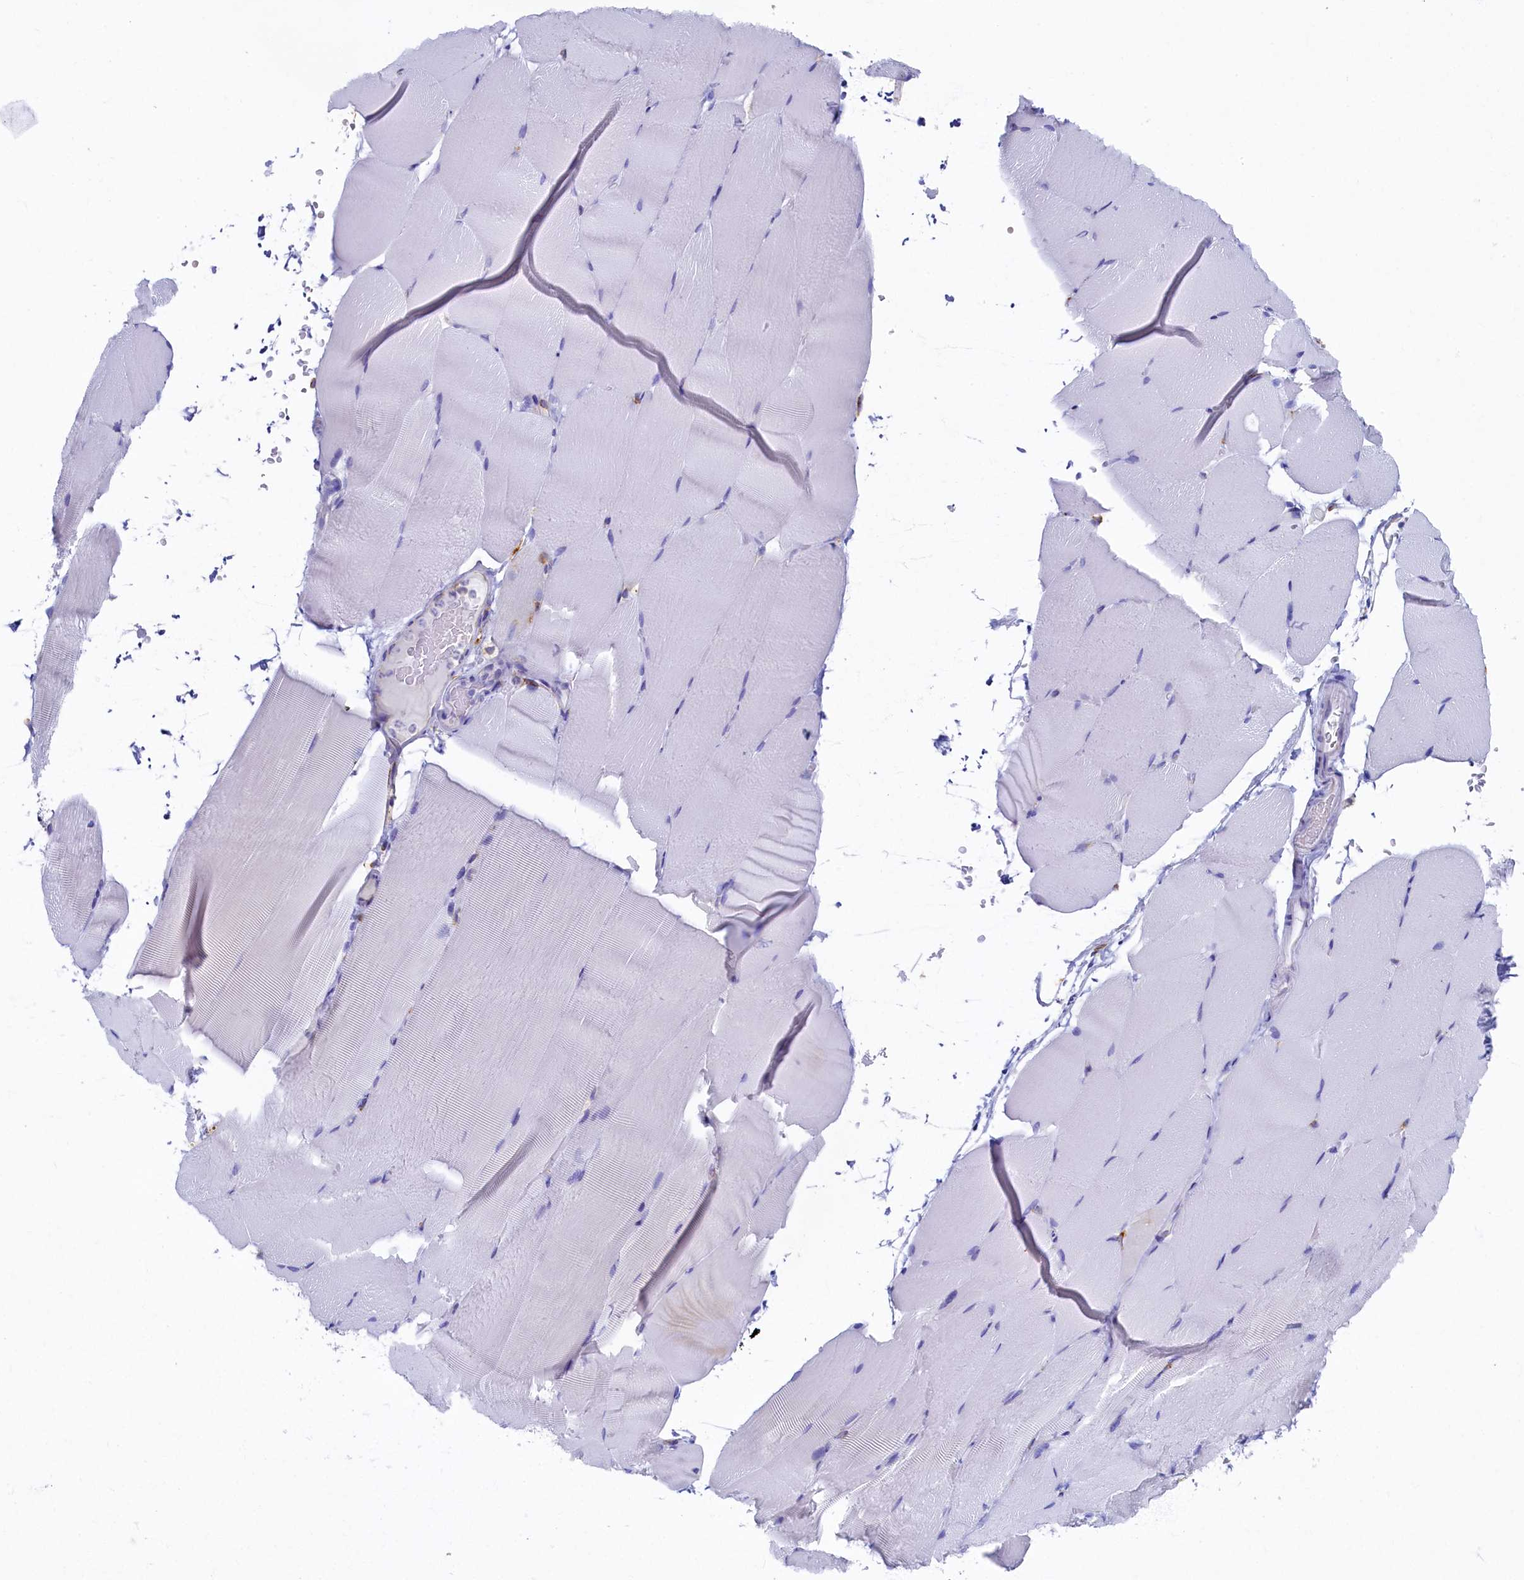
{"staining": {"intensity": "negative", "quantity": "none", "location": "none"}, "tissue": "skeletal muscle", "cell_type": "Myocytes", "image_type": "normal", "snomed": [{"axis": "morphology", "description": "Normal tissue, NOS"}, {"axis": "topography", "description": "Skeletal muscle"}, {"axis": "topography", "description": "Parathyroid gland"}], "caption": "Skeletal muscle stained for a protein using immunohistochemistry (IHC) exhibits no expression myocytes.", "gene": "TMEM18", "patient": {"sex": "female", "age": 37}}